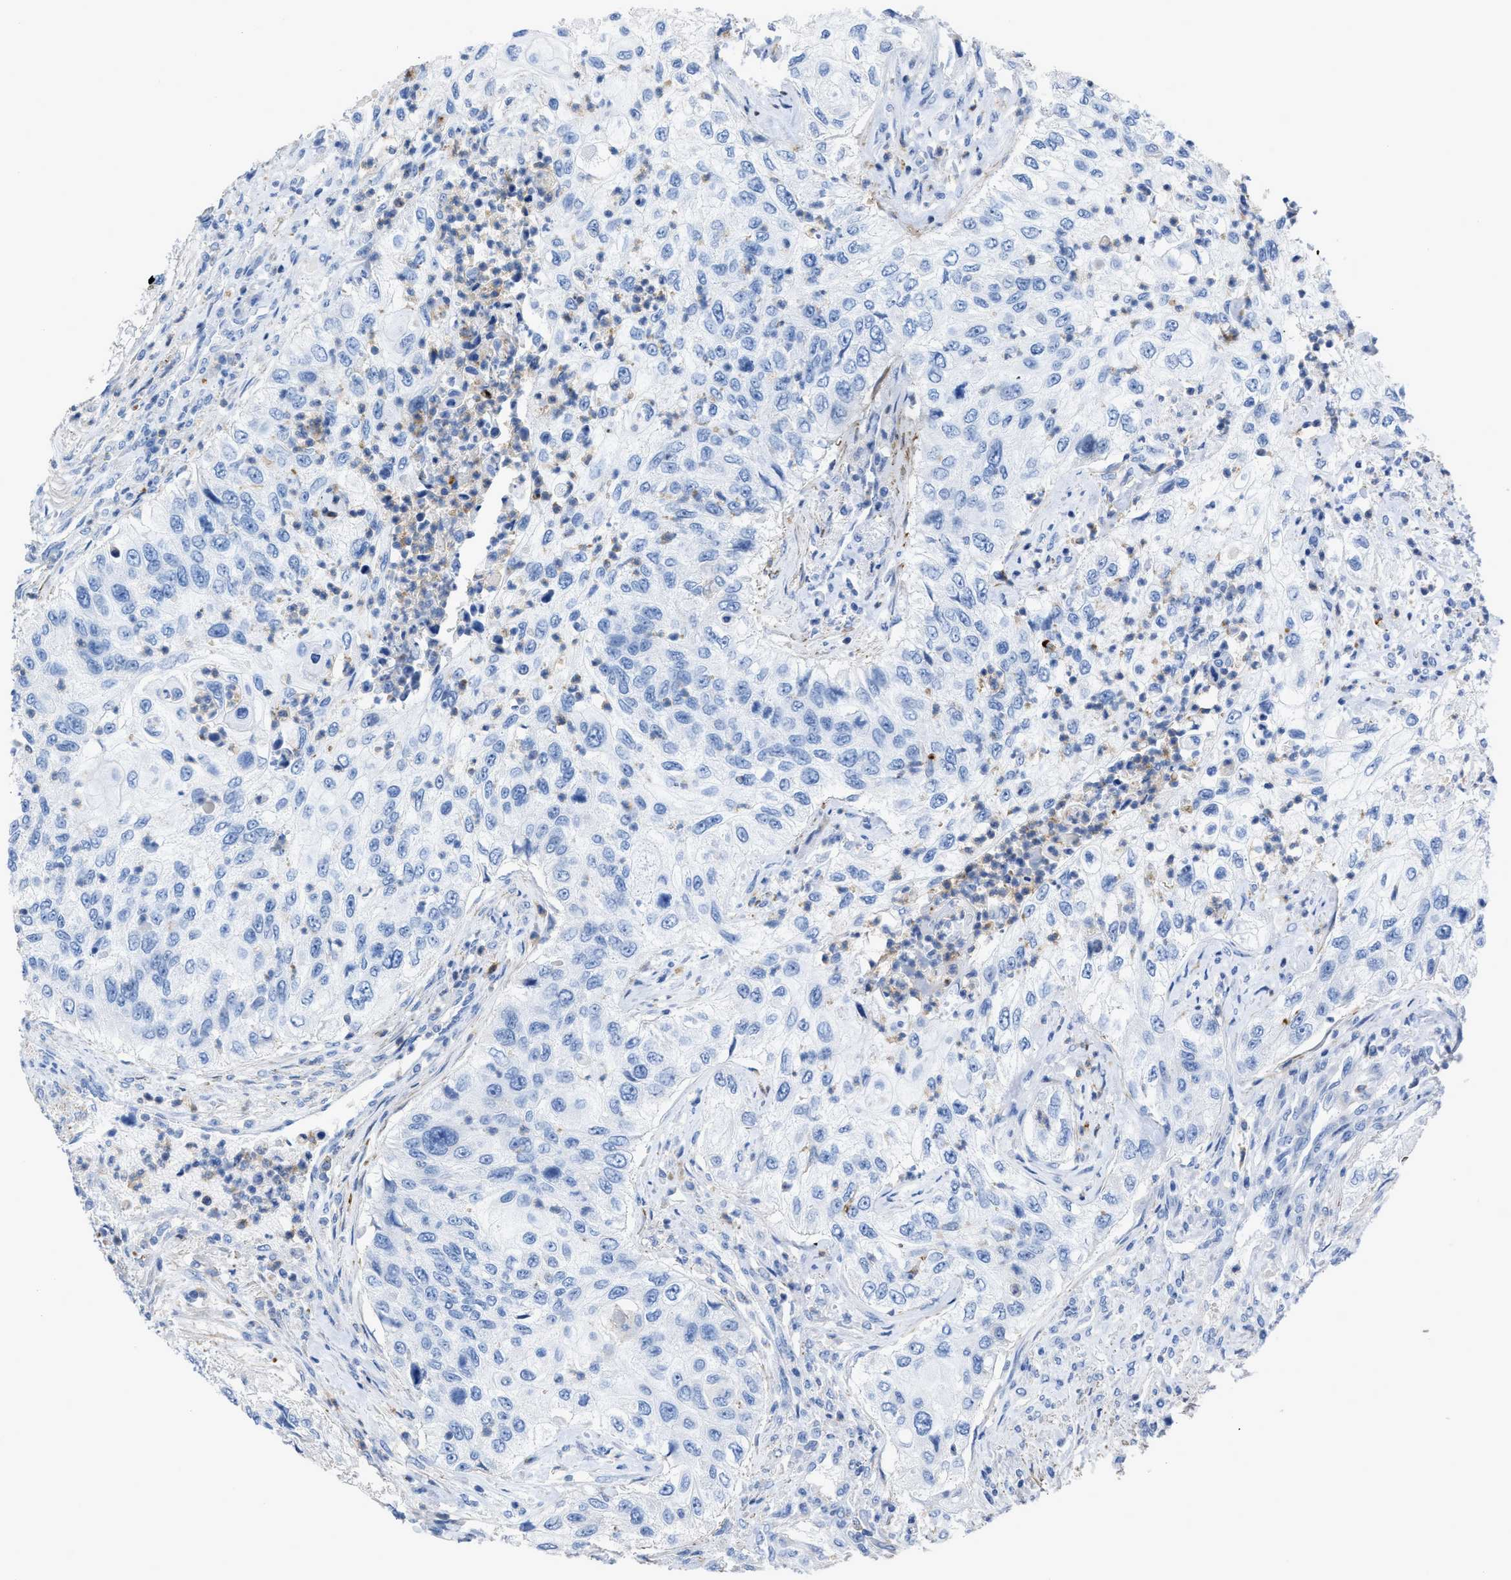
{"staining": {"intensity": "negative", "quantity": "none", "location": "none"}, "tissue": "urothelial cancer", "cell_type": "Tumor cells", "image_type": "cancer", "snomed": [{"axis": "morphology", "description": "Urothelial carcinoma, High grade"}, {"axis": "topography", "description": "Urinary bladder"}], "caption": "Protein analysis of urothelial cancer reveals no significant staining in tumor cells. (Immunohistochemistry, brightfield microscopy, high magnification).", "gene": "PRMT2", "patient": {"sex": "female", "age": 60}}